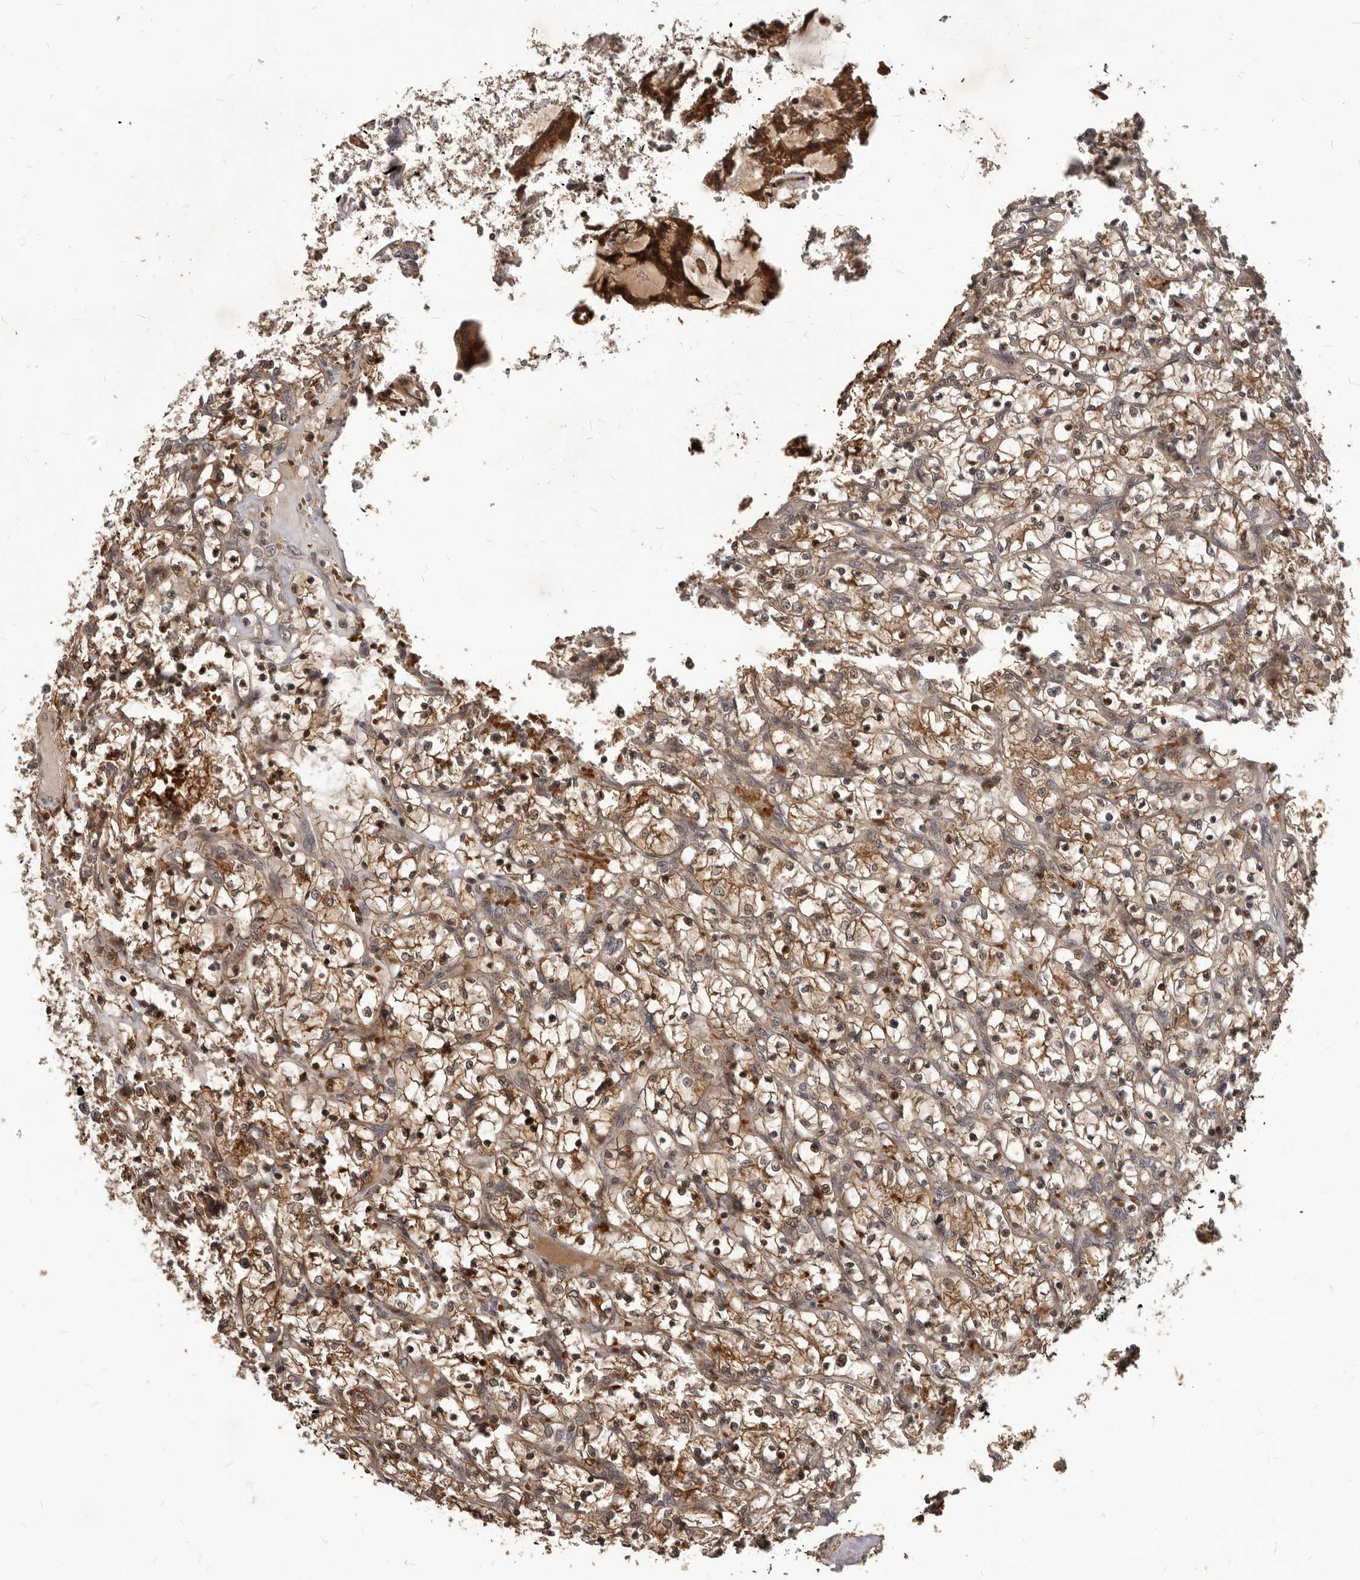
{"staining": {"intensity": "moderate", "quantity": ">75%", "location": "cytoplasmic/membranous,nuclear"}, "tissue": "renal cancer", "cell_type": "Tumor cells", "image_type": "cancer", "snomed": [{"axis": "morphology", "description": "Adenocarcinoma, NOS"}, {"axis": "topography", "description": "Kidney"}], "caption": "An immunohistochemistry (IHC) micrograph of tumor tissue is shown. Protein staining in brown shows moderate cytoplasmic/membranous and nuclear positivity in renal adenocarcinoma within tumor cells.", "gene": "GABPB2", "patient": {"sex": "female", "age": 69}}